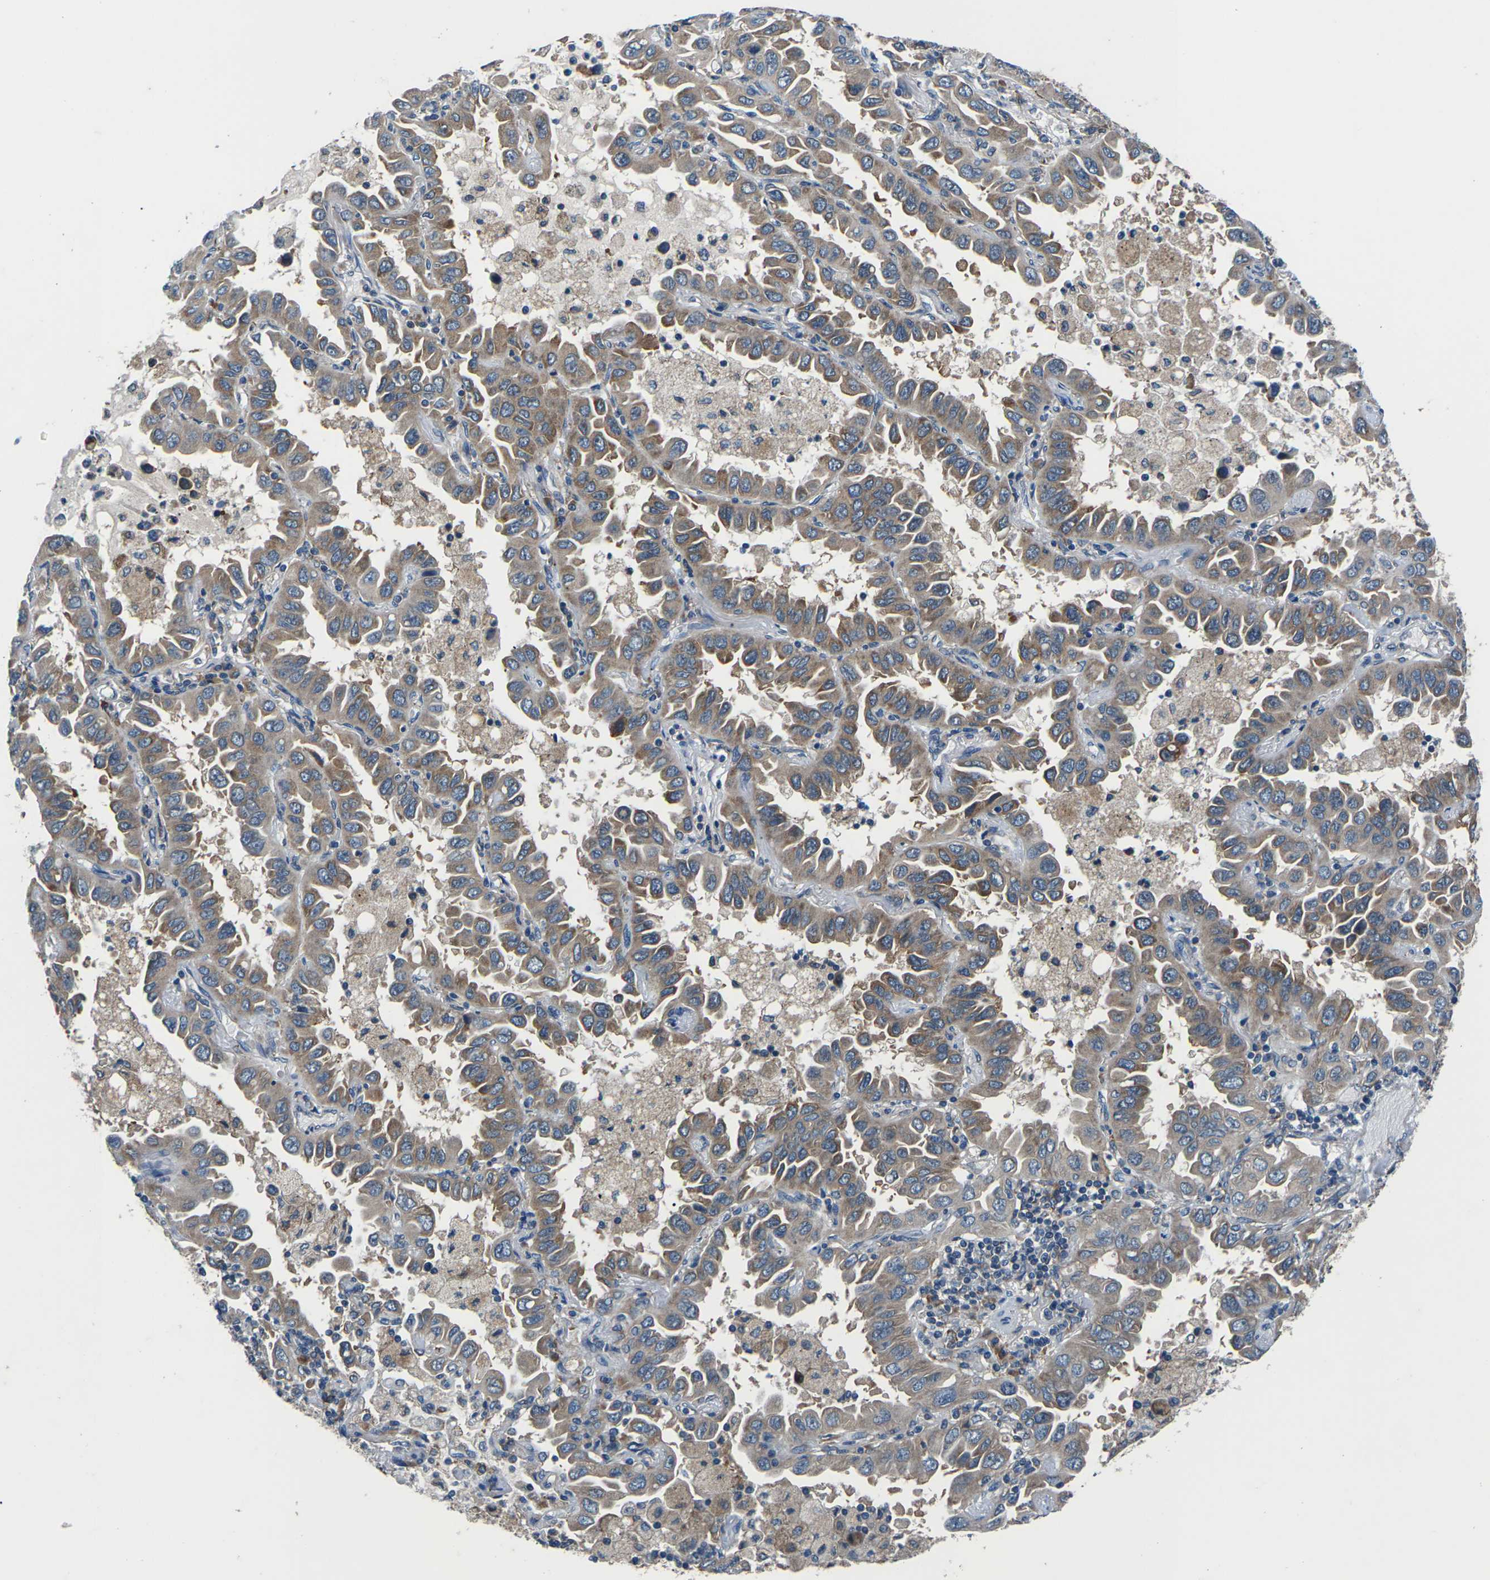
{"staining": {"intensity": "moderate", "quantity": ">75%", "location": "cytoplasmic/membranous"}, "tissue": "lung cancer", "cell_type": "Tumor cells", "image_type": "cancer", "snomed": [{"axis": "morphology", "description": "Adenocarcinoma, NOS"}, {"axis": "topography", "description": "Lung"}], "caption": "A micrograph showing moderate cytoplasmic/membranous positivity in approximately >75% of tumor cells in lung cancer (adenocarcinoma), as visualized by brown immunohistochemical staining.", "gene": "GABRP", "patient": {"sex": "male", "age": 64}}